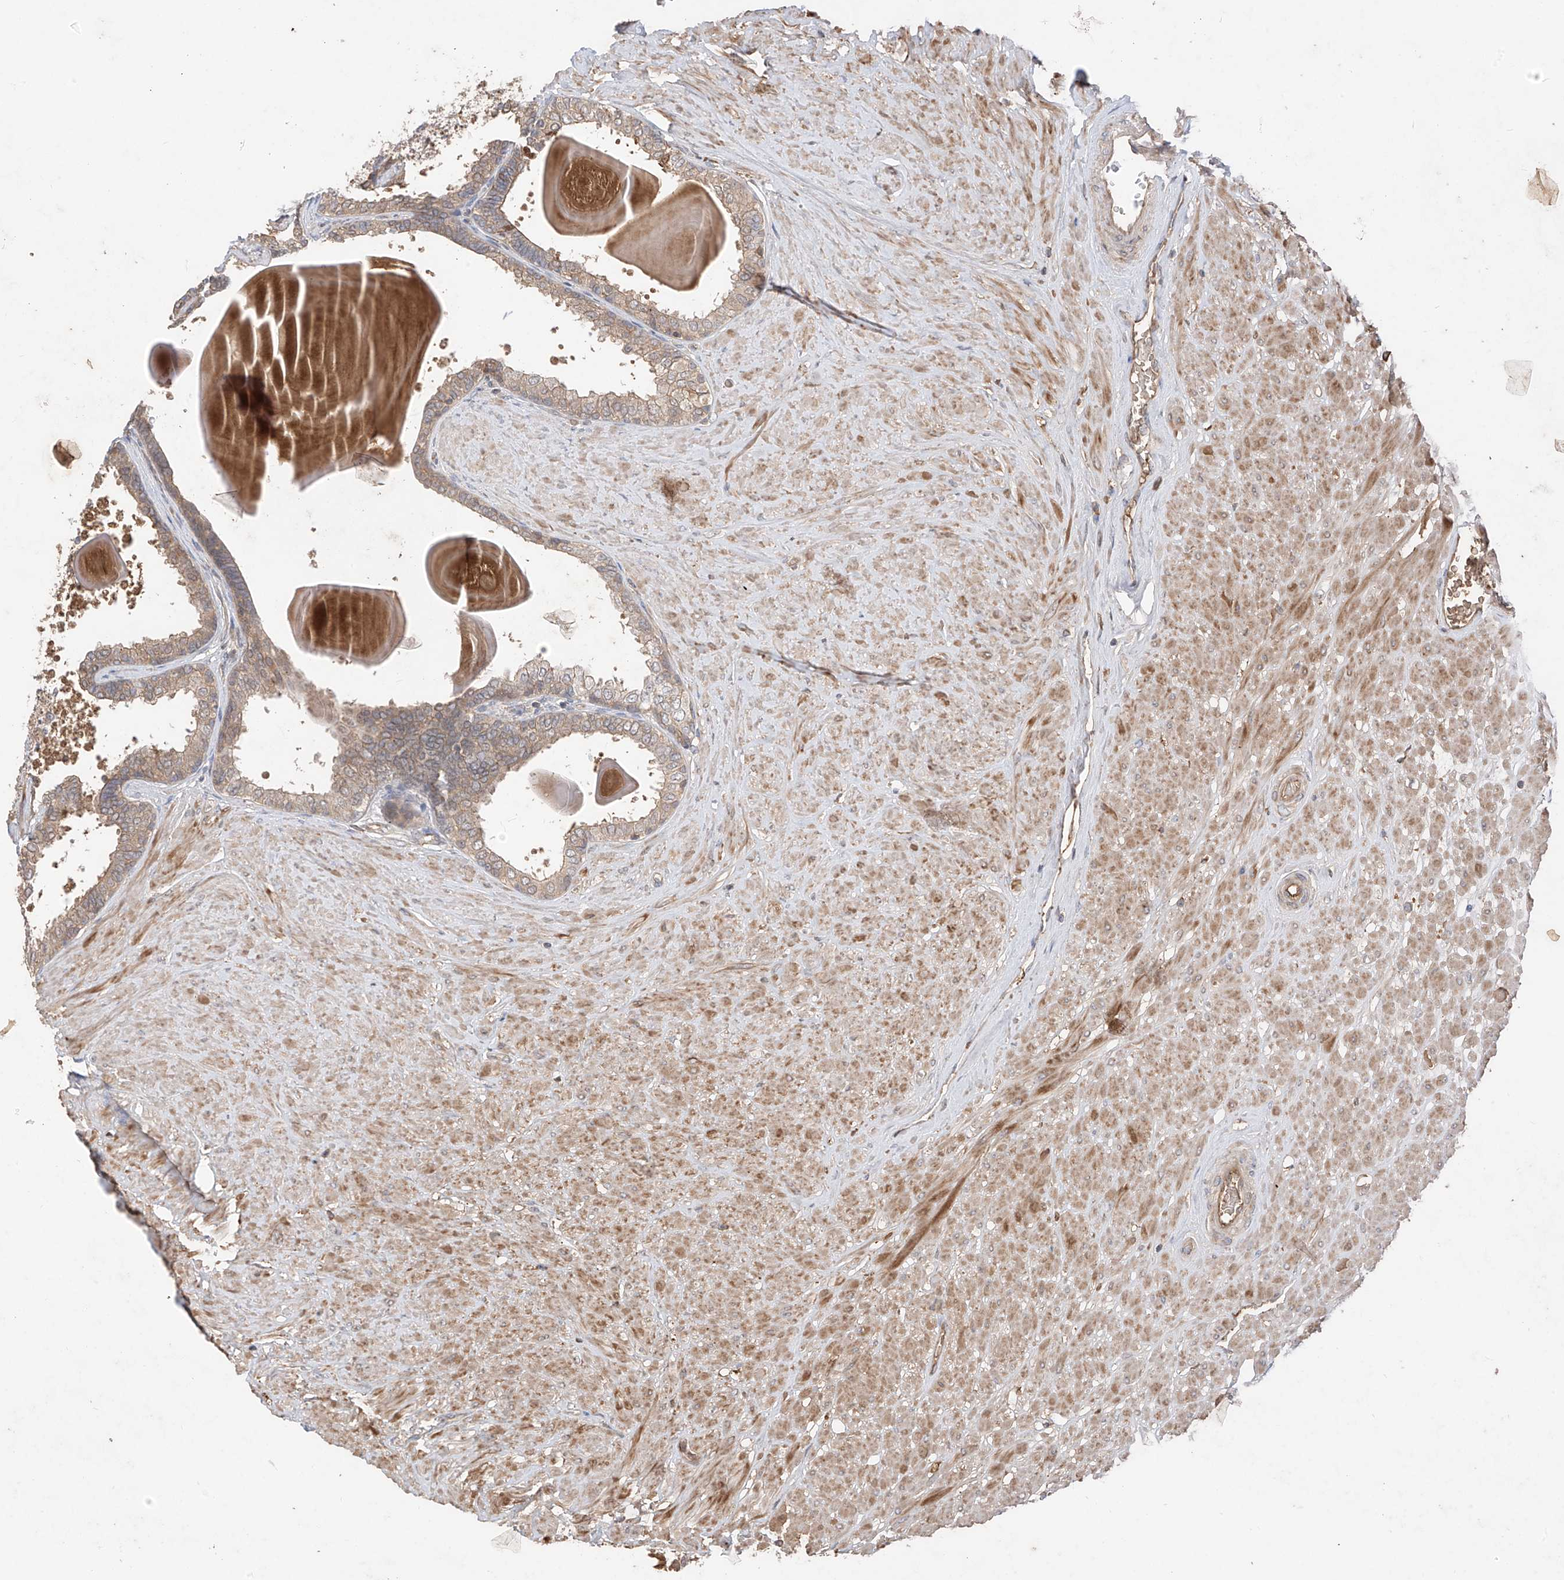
{"staining": {"intensity": "weak", "quantity": "25%-75%", "location": "cytoplasmic/membranous"}, "tissue": "prostate", "cell_type": "Glandular cells", "image_type": "normal", "snomed": [{"axis": "morphology", "description": "Normal tissue, NOS"}, {"axis": "topography", "description": "Prostate"}], "caption": "Glandular cells show low levels of weak cytoplasmic/membranous positivity in about 25%-75% of cells in normal prostate. (DAB = brown stain, brightfield microscopy at high magnification).", "gene": "CACNA2D4", "patient": {"sex": "male", "age": 48}}